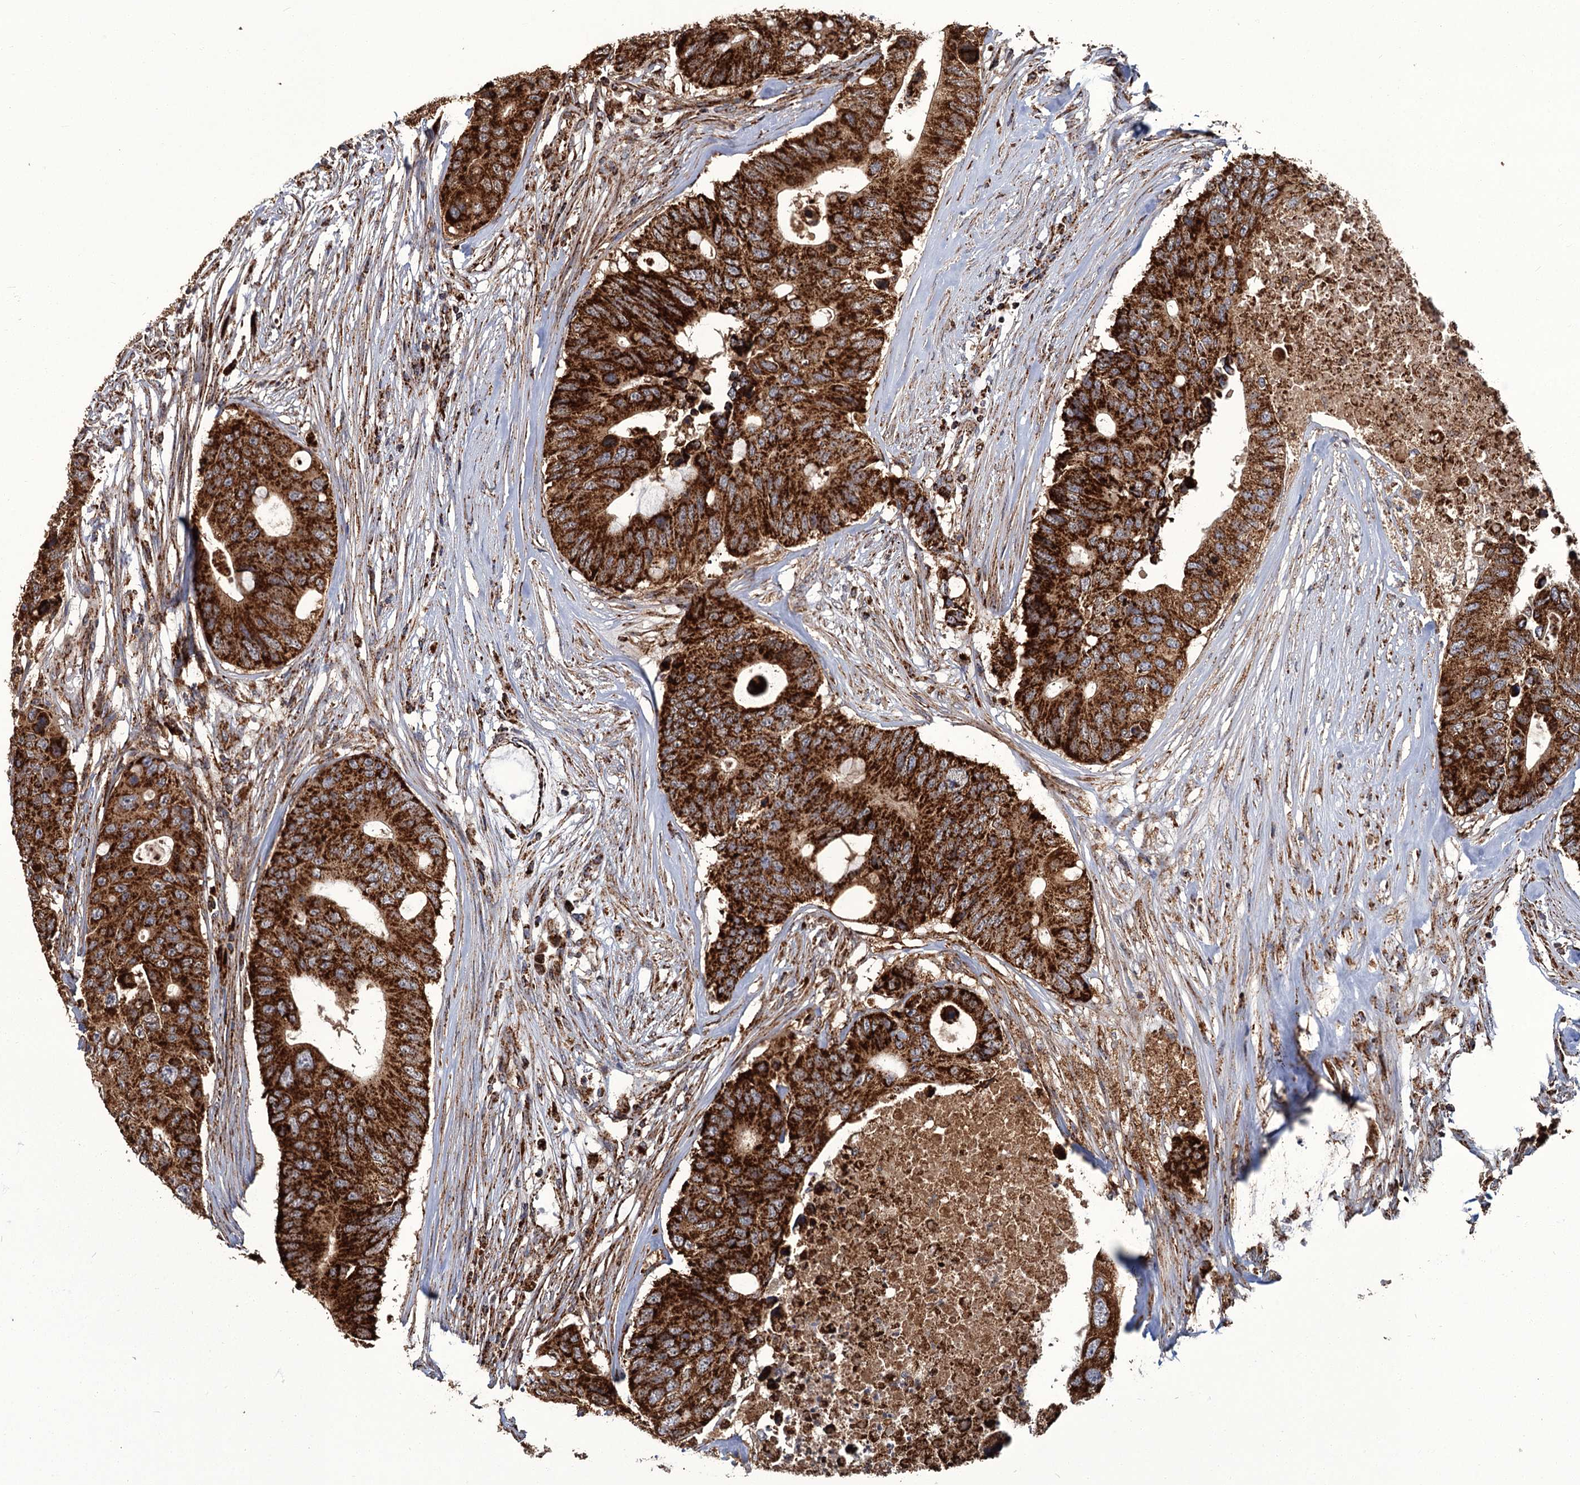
{"staining": {"intensity": "strong", "quantity": ">75%", "location": "cytoplasmic/membranous"}, "tissue": "colorectal cancer", "cell_type": "Tumor cells", "image_type": "cancer", "snomed": [{"axis": "morphology", "description": "Adenocarcinoma, NOS"}, {"axis": "topography", "description": "Colon"}], "caption": "The histopathology image reveals immunohistochemical staining of colorectal cancer (adenocarcinoma). There is strong cytoplasmic/membranous positivity is present in approximately >75% of tumor cells. Immunohistochemistry (ihc) stains the protein in brown and the nuclei are stained blue.", "gene": "APH1A", "patient": {"sex": "male", "age": 71}}